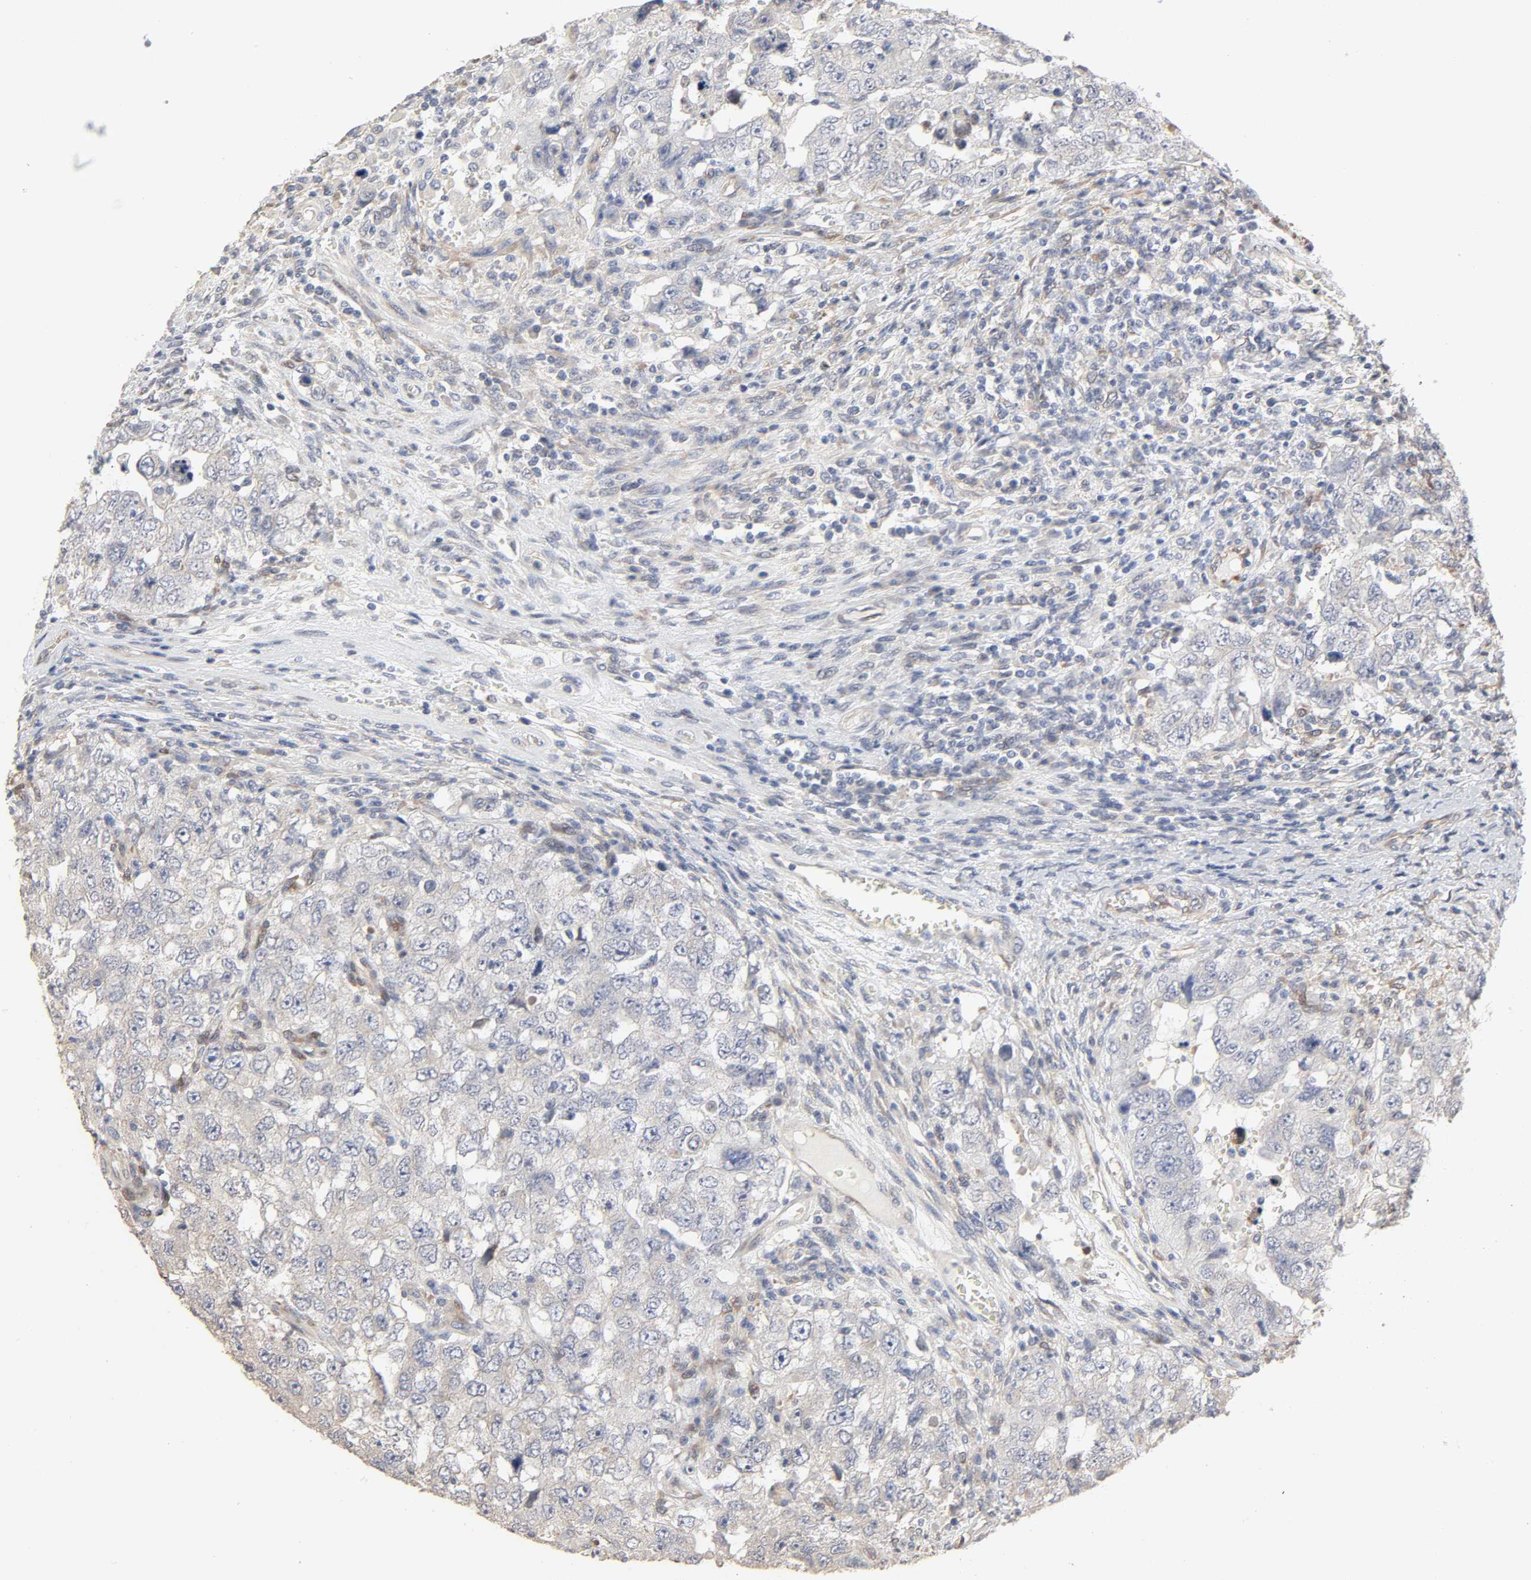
{"staining": {"intensity": "negative", "quantity": "none", "location": "none"}, "tissue": "testis cancer", "cell_type": "Tumor cells", "image_type": "cancer", "snomed": [{"axis": "morphology", "description": "Carcinoma, Embryonal, NOS"}, {"axis": "topography", "description": "Testis"}], "caption": "Tumor cells are negative for brown protein staining in embryonal carcinoma (testis).", "gene": "NDRG2", "patient": {"sex": "male", "age": 26}}